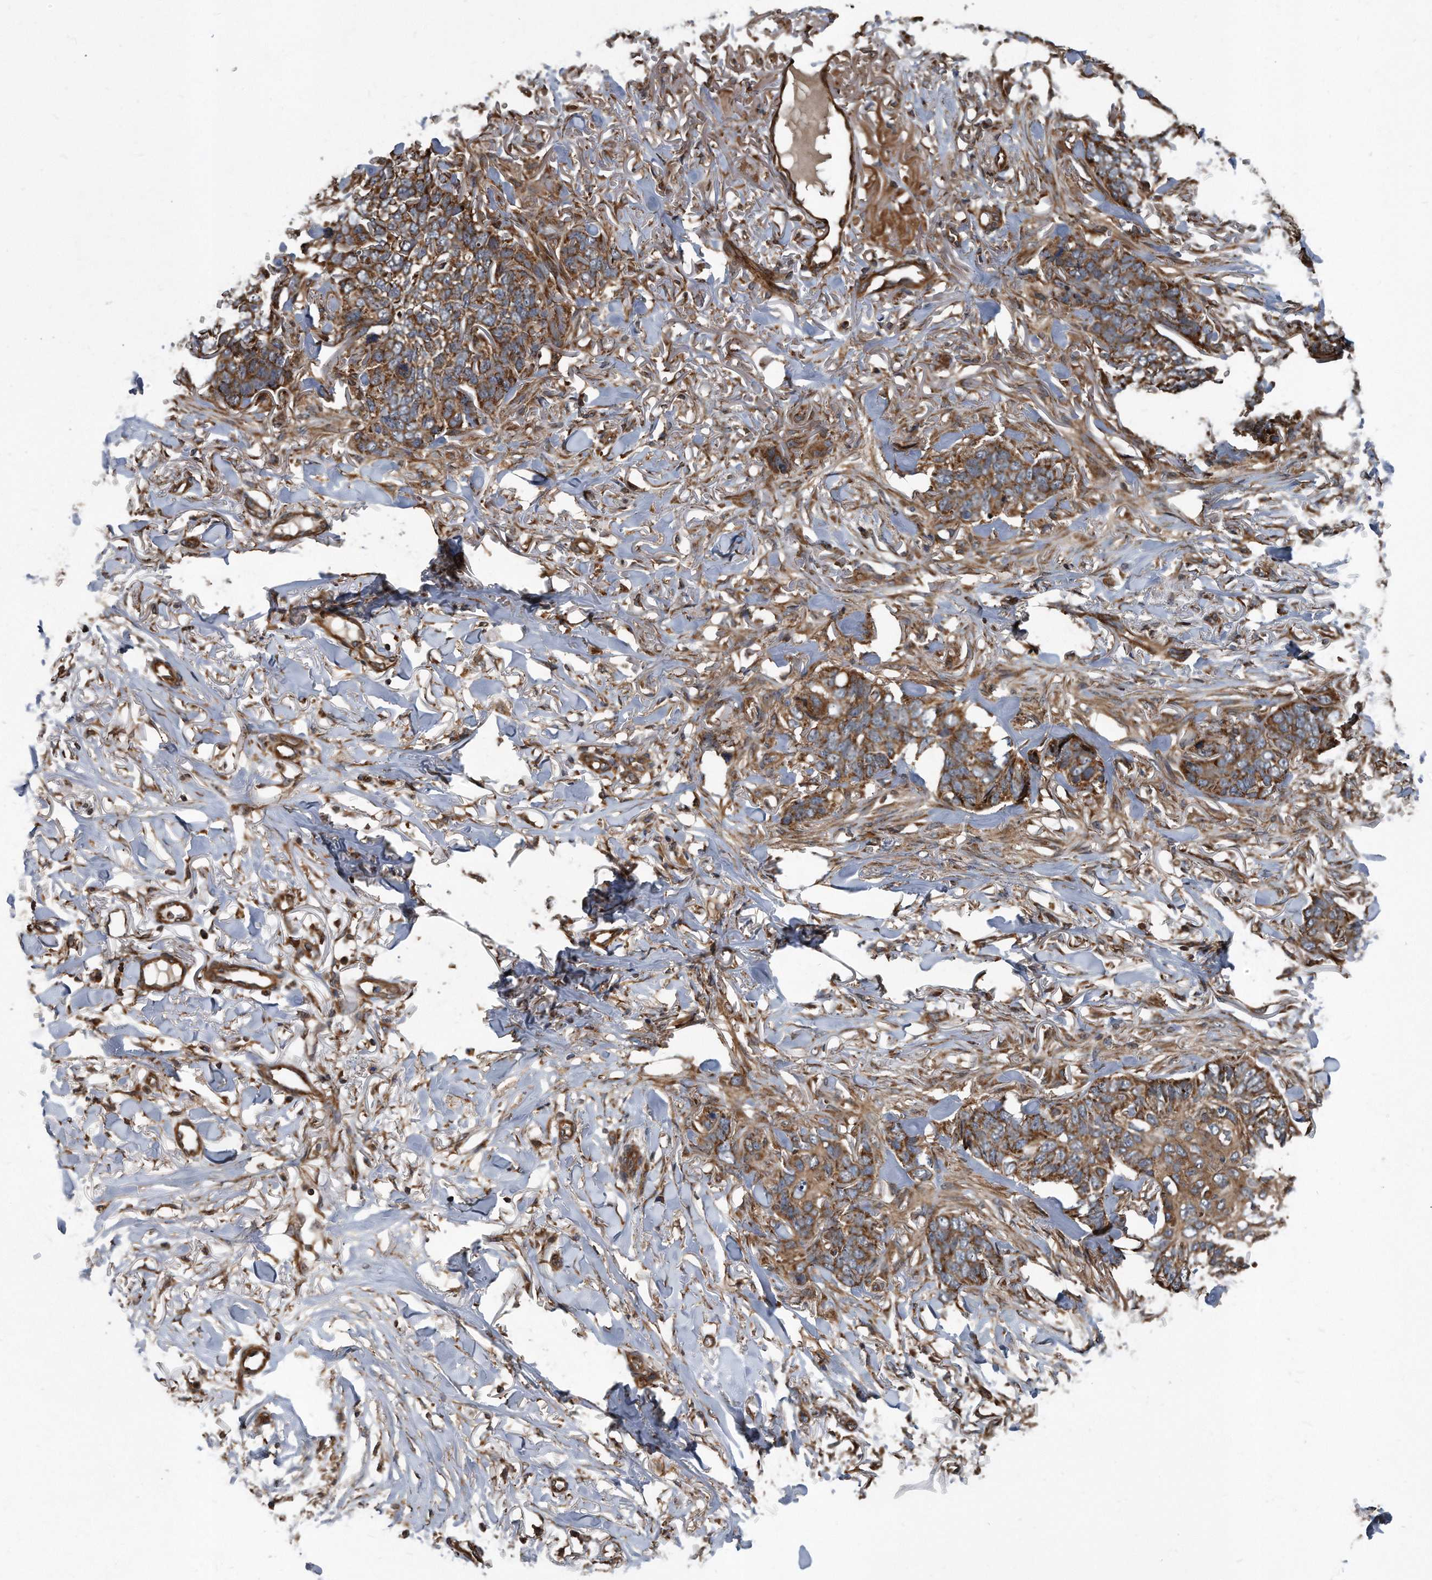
{"staining": {"intensity": "moderate", "quantity": ">75%", "location": "cytoplasmic/membranous"}, "tissue": "skin cancer", "cell_type": "Tumor cells", "image_type": "cancer", "snomed": [{"axis": "morphology", "description": "Normal tissue, NOS"}, {"axis": "morphology", "description": "Basal cell carcinoma"}, {"axis": "topography", "description": "Skin"}], "caption": "Immunohistochemical staining of human skin cancer (basal cell carcinoma) shows medium levels of moderate cytoplasmic/membranous positivity in approximately >75% of tumor cells.", "gene": "FAM136A", "patient": {"sex": "male", "age": 77}}